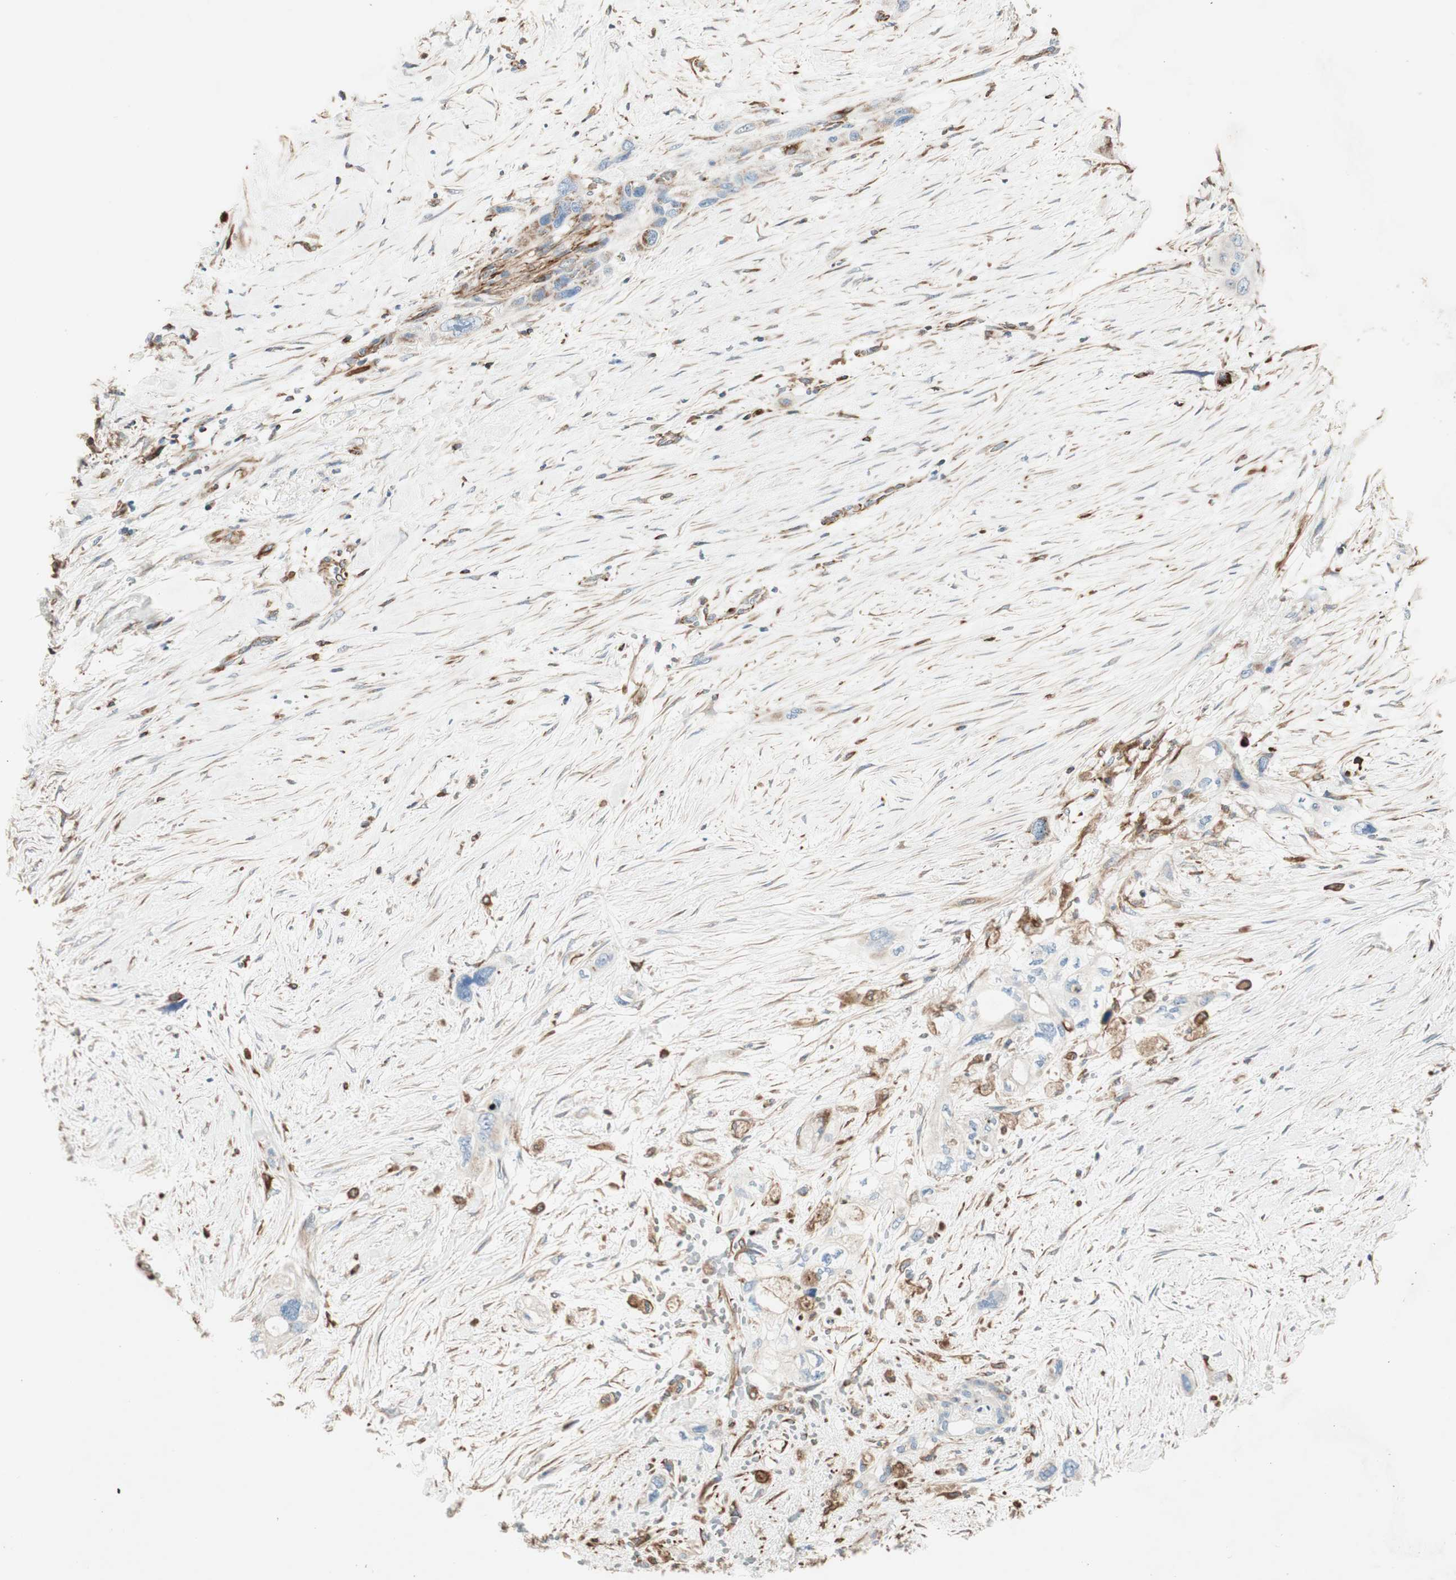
{"staining": {"intensity": "weak", "quantity": "25%-75%", "location": "cytoplasmic/membranous"}, "tissue": "pancreatic cancer", "cell_type": "Tumor cells", "image_type": "cancer", "snomed": [{"axis": "morphology", "description": "Adenocarcinoma, NOS"}, {"axis": "topography", "description": "Pancreas"}], "caption": "A brown stain shows weak cytoplasmic/membranous staining of a protein in pancreatic cancer tumor cells.", "gene": "SRCIN1", "patient": {"sex": "male", "age": 46}}